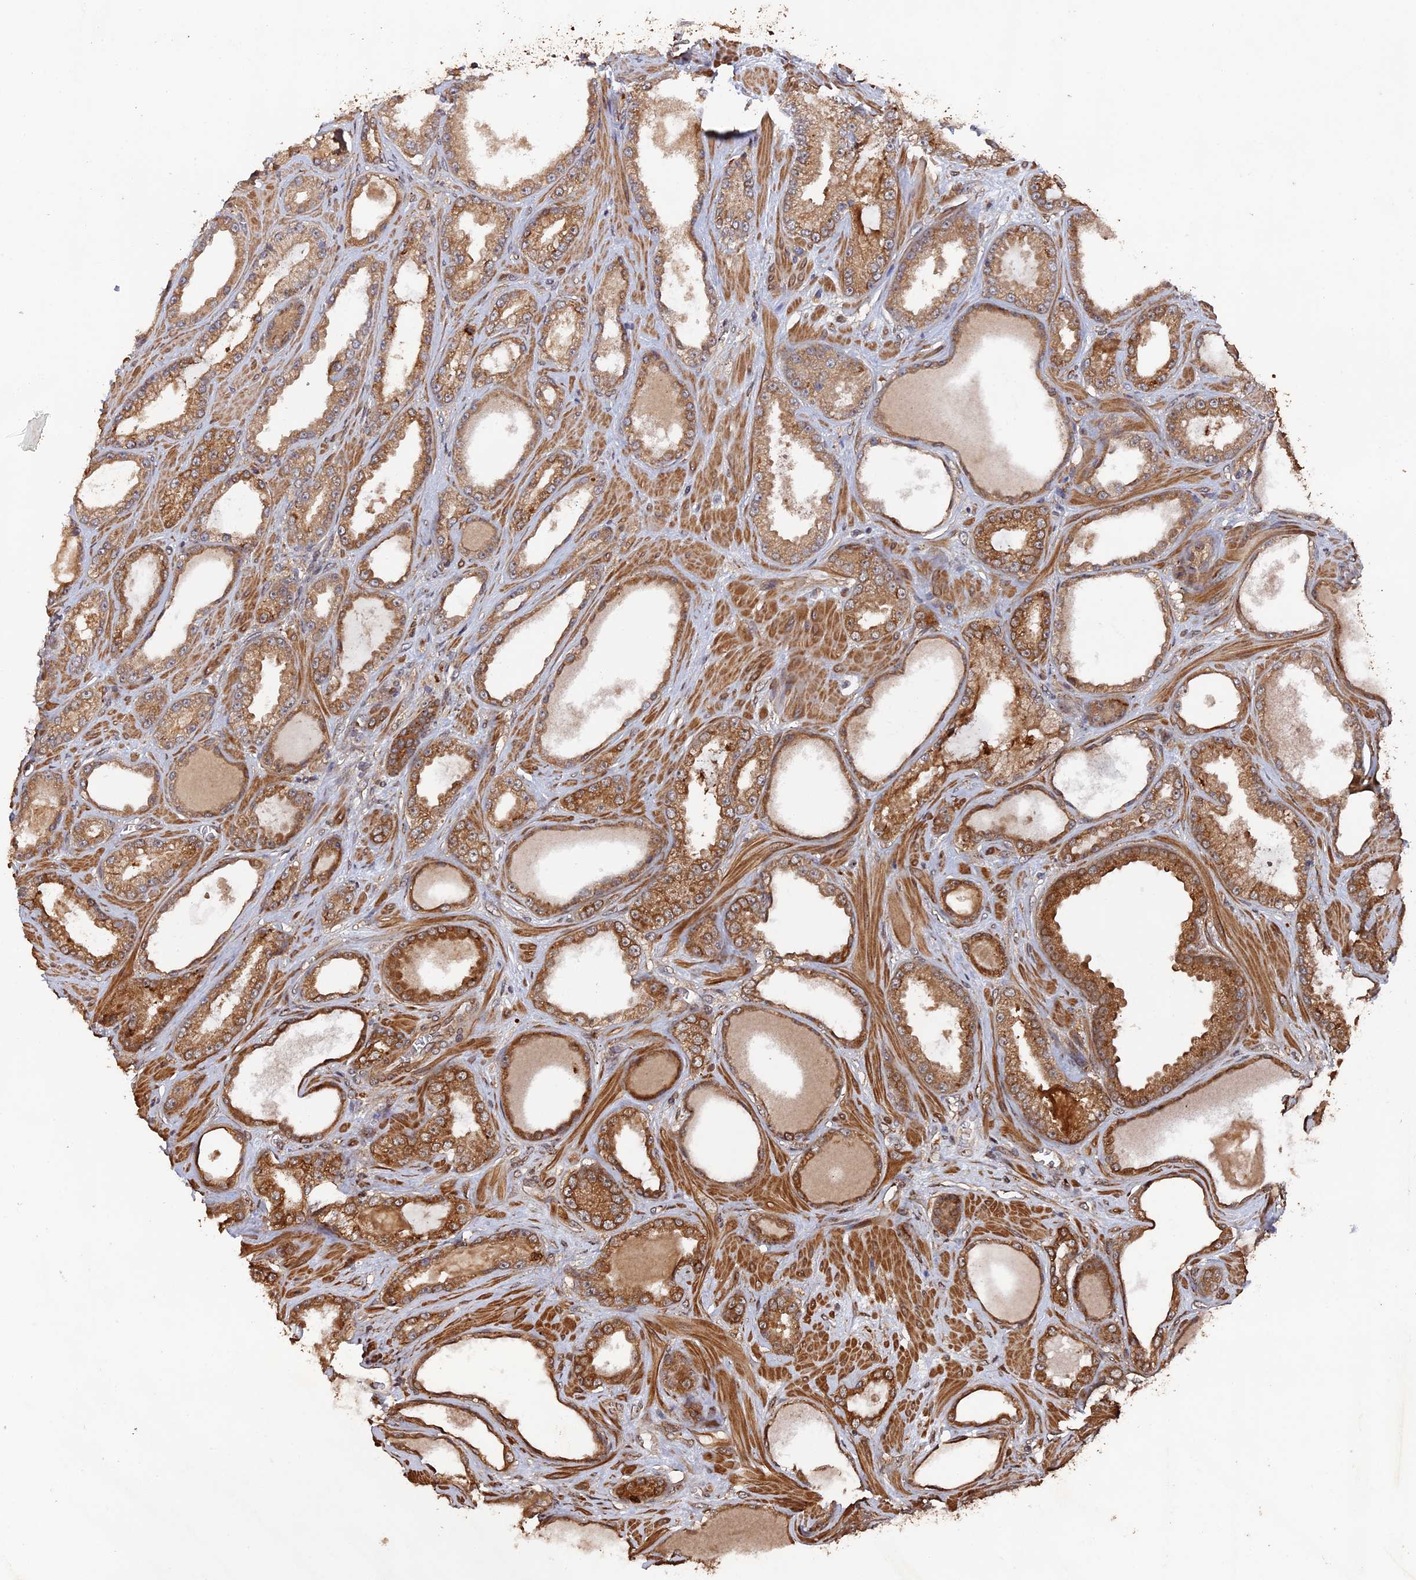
{"staining": {"intensity": "moderate", "quantity": ">75%", "location": "cytoplasmic/membranous"}, "tissue": "prostate cancer", "cell_type": "Tumor cells", "image_type": "cancer", "snomed": [{"axis": "morphology", "description": "Adenocarcinoma, Low grade"}, {"axis": "topography", "description": "Prostate"}], "caption": "This photomicrograph displays immunohistochemistry staining of prostate adenocarcinoma (low-grade), with medium moderate cytoplasmic/membranous expression in about >75% of tumor cells.", "gene": "VPS37C", "patient": {"sex": "male", "age": 57}}